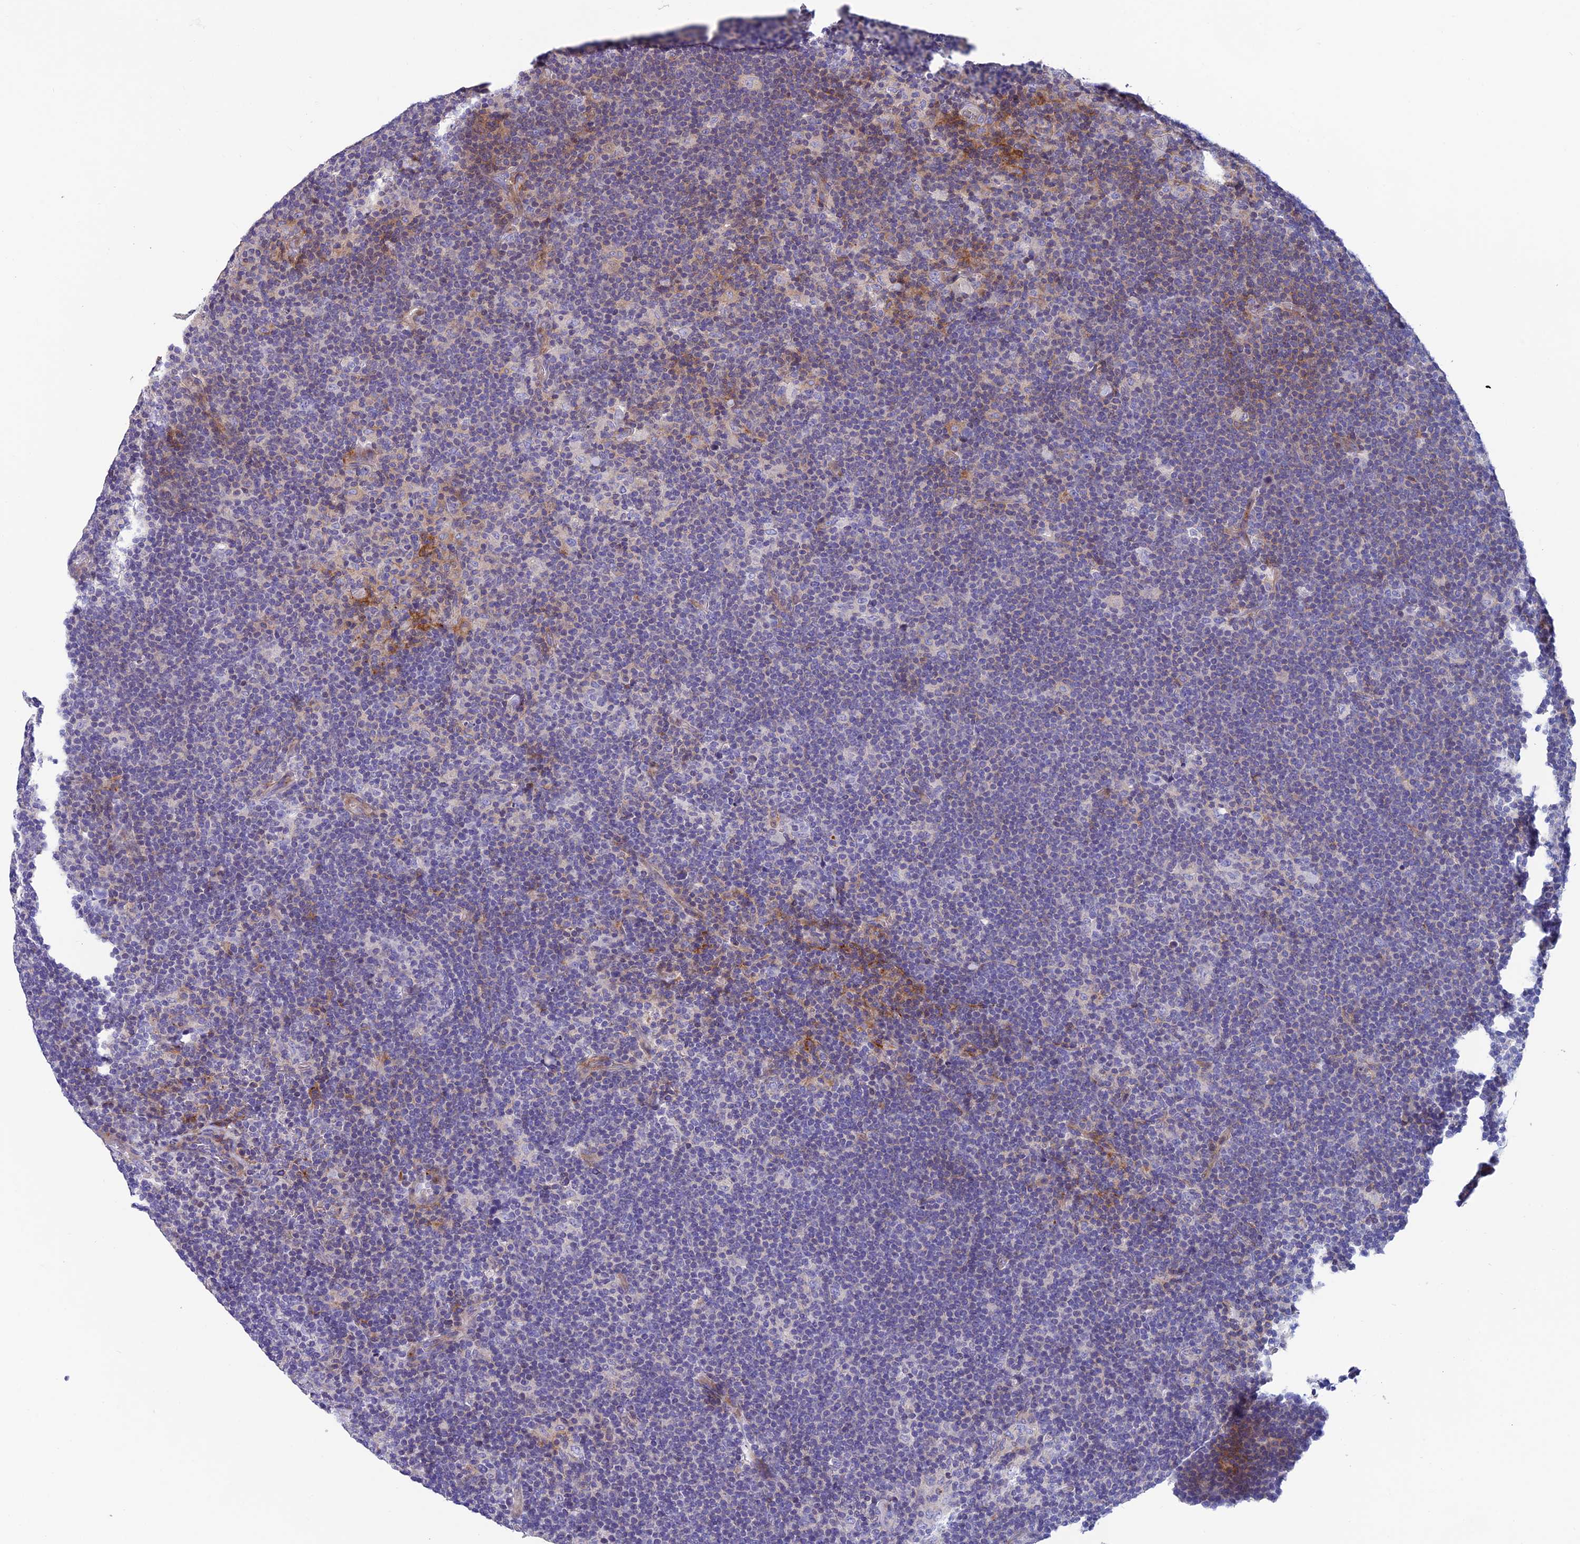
{"staining": {"intensity": "negative", "quantity": "none", "location": "none"}, "tissue": "lymphoma", "cell_type": "Tumor cells", "image_type": "cancer", "snomed": [{"axis": "morphology", "description": "Hodgkin's disease, NOS"}, {"axis": "topography", "description": "Lymph node"}], "caption": "IHC micrograph of neoplastic tissue: lymphoma stained with DAB exhibits no significant protein expression in tumor cells.", "gene": "FAM178B", "patient": {"sex": "female", "age": 57}}